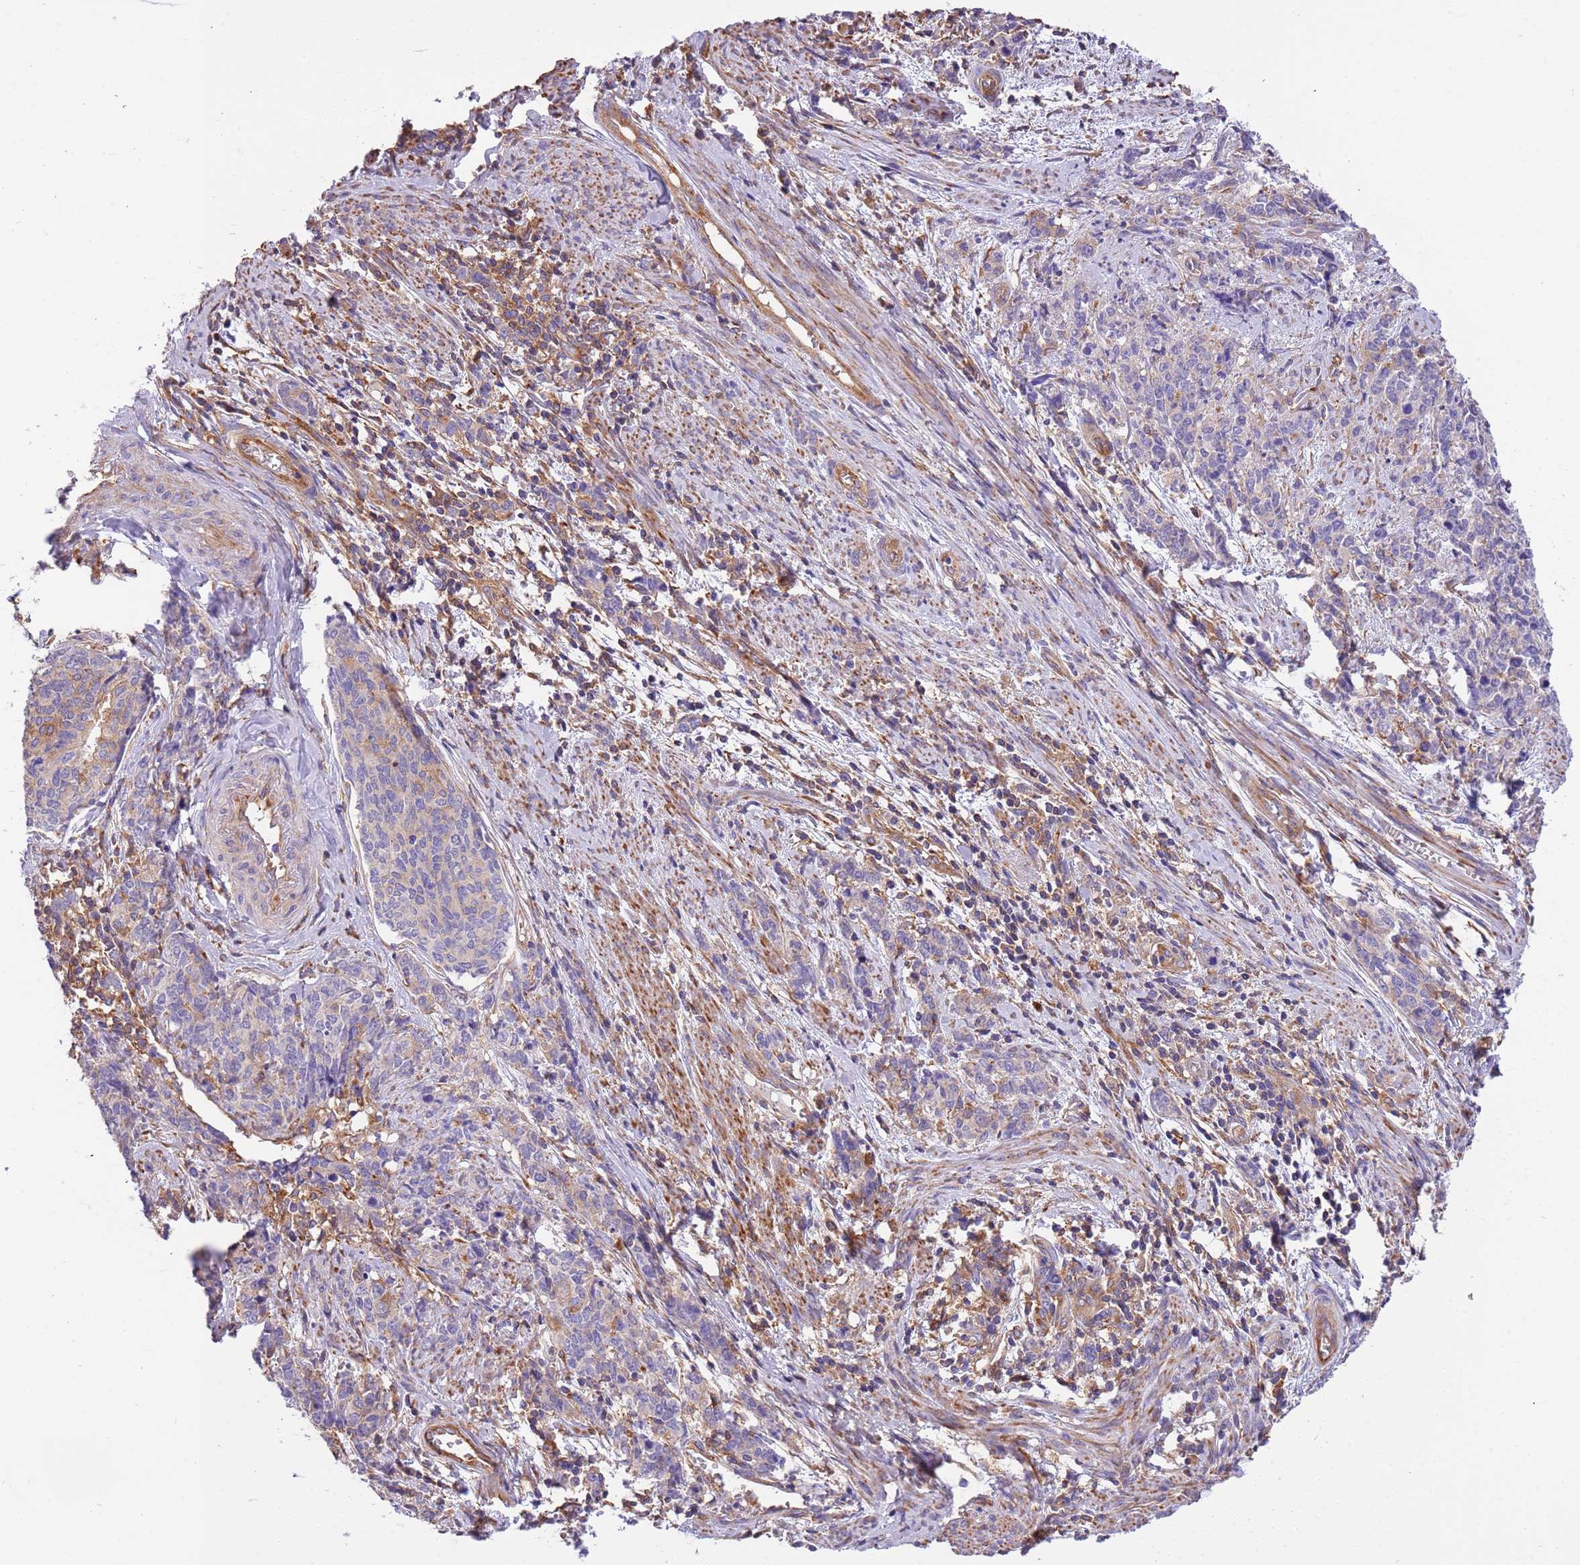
{"staining": {"intensity": "weak", "quantity": "<25%", "location": "cytoplasmic/membranous"}, "tissue": "cervical cancer", "cell_type": "Tumor cells", "image_type": "cancer", "snomed": [{"axis": "morphology", "description": "Squamous cell carcinoma, NOS"}, {"axis": "topography", "description": "Cervix"}], "caption": "Tumor cells are negative for protein expression in human cervical squamous cell carcinoma. (DAB (3,3'-diaminobenzidine) IHC with hematoxylin counter stain).", "gene": "NAALADL1", "patient": {"sex": "female", "age": 60}}